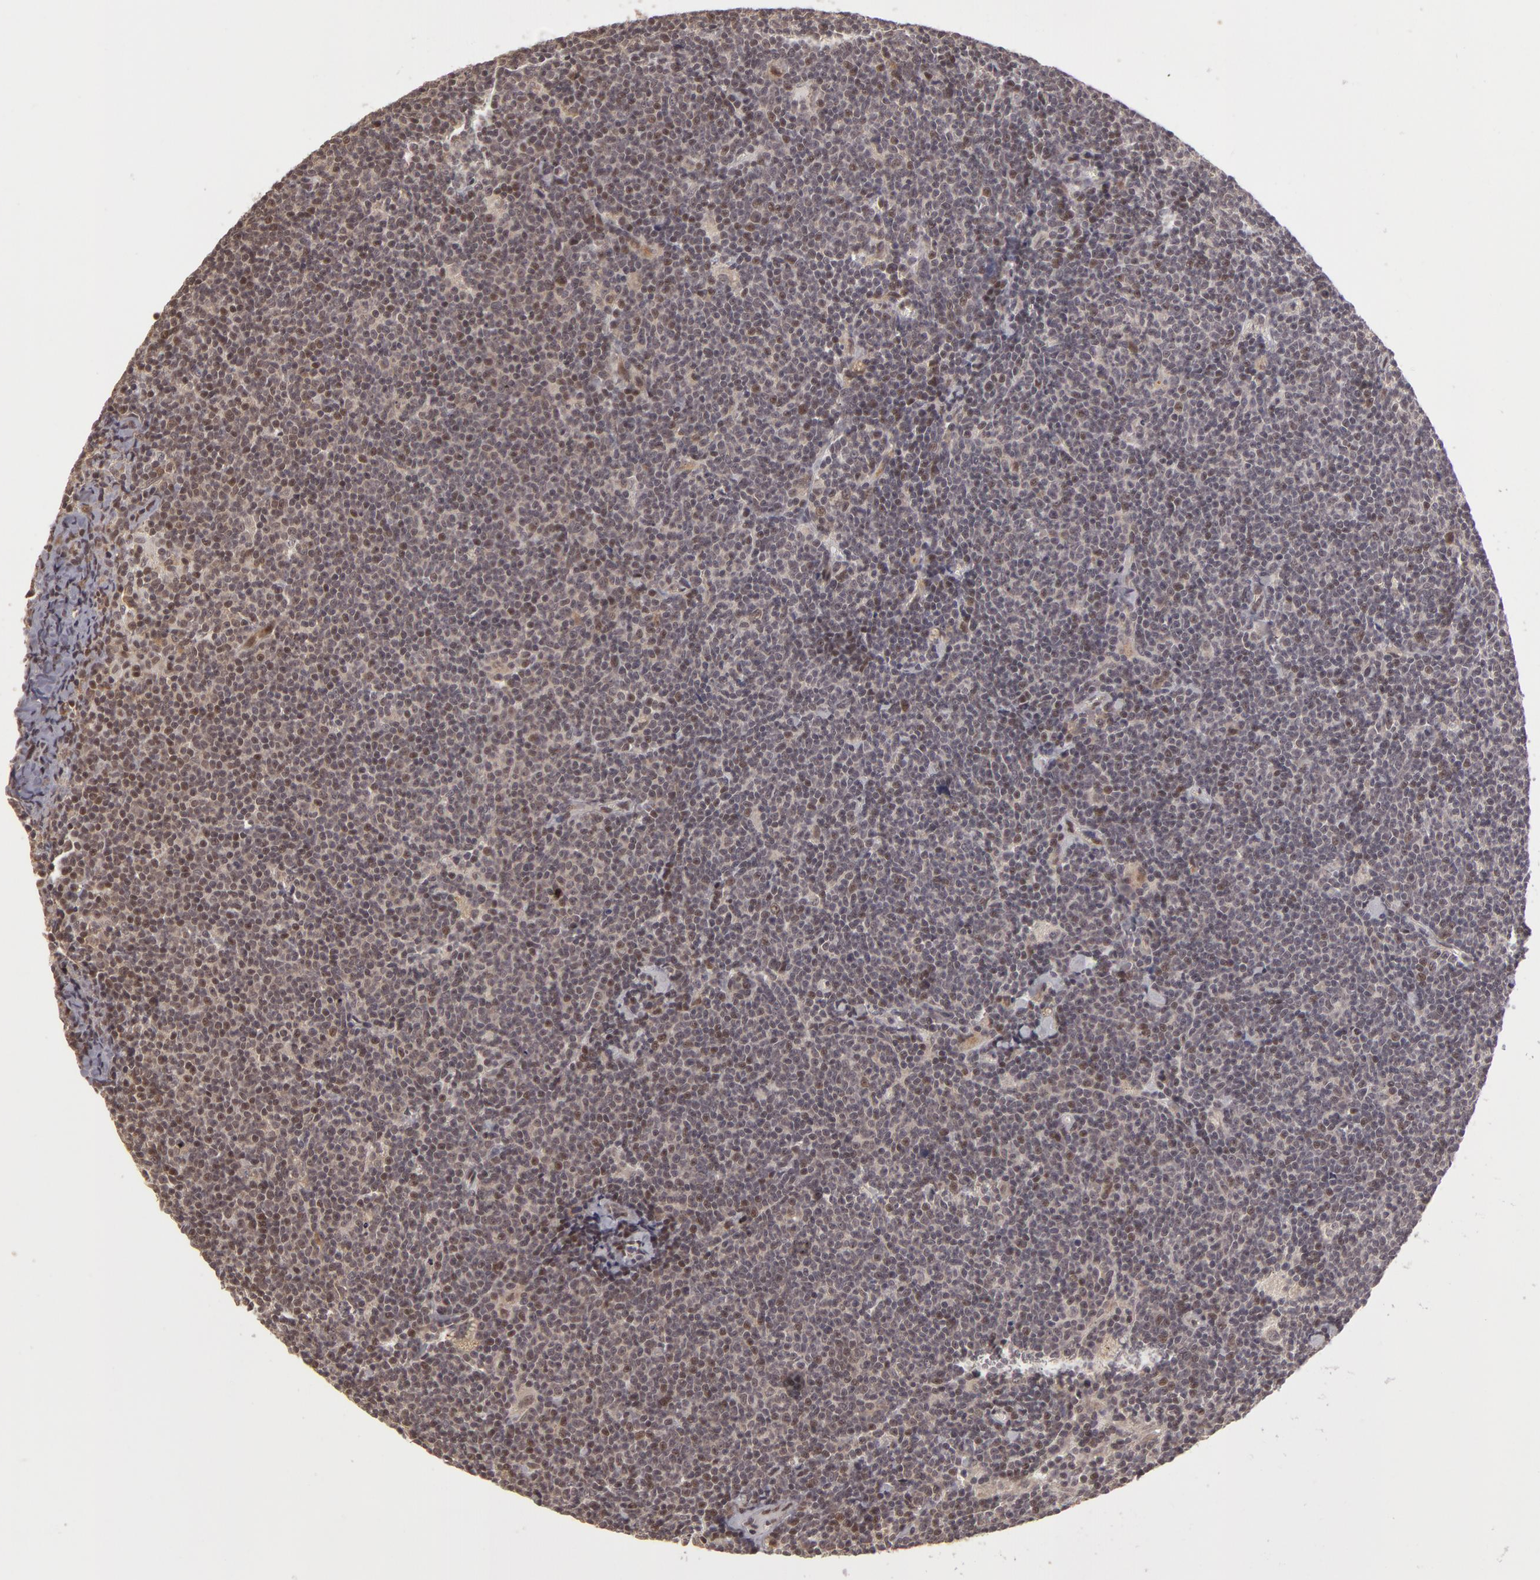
{"staining": {"intensity": "moderate", "quantity": "<25%", "location": "nuclear"}, "tissue": "lymphoma", "cell_type": "Tumor cells", "image_type": "cancer", "snomed": [{"axis": "morphology", "description": "Malignant lymphoma, non-Hodgkin's type, Low grade"}, {"axis": "topography", "description": "Lymph node"}], "caption": "Low-grade malignant lymphoma, non-Hodgkin's type stained for a protein (brown) demonstrates moderate nuclear positive staining in about <25% of tumor cells.", "gene": "ZNF133", "patient": {"sex": "male", "age": 65}}